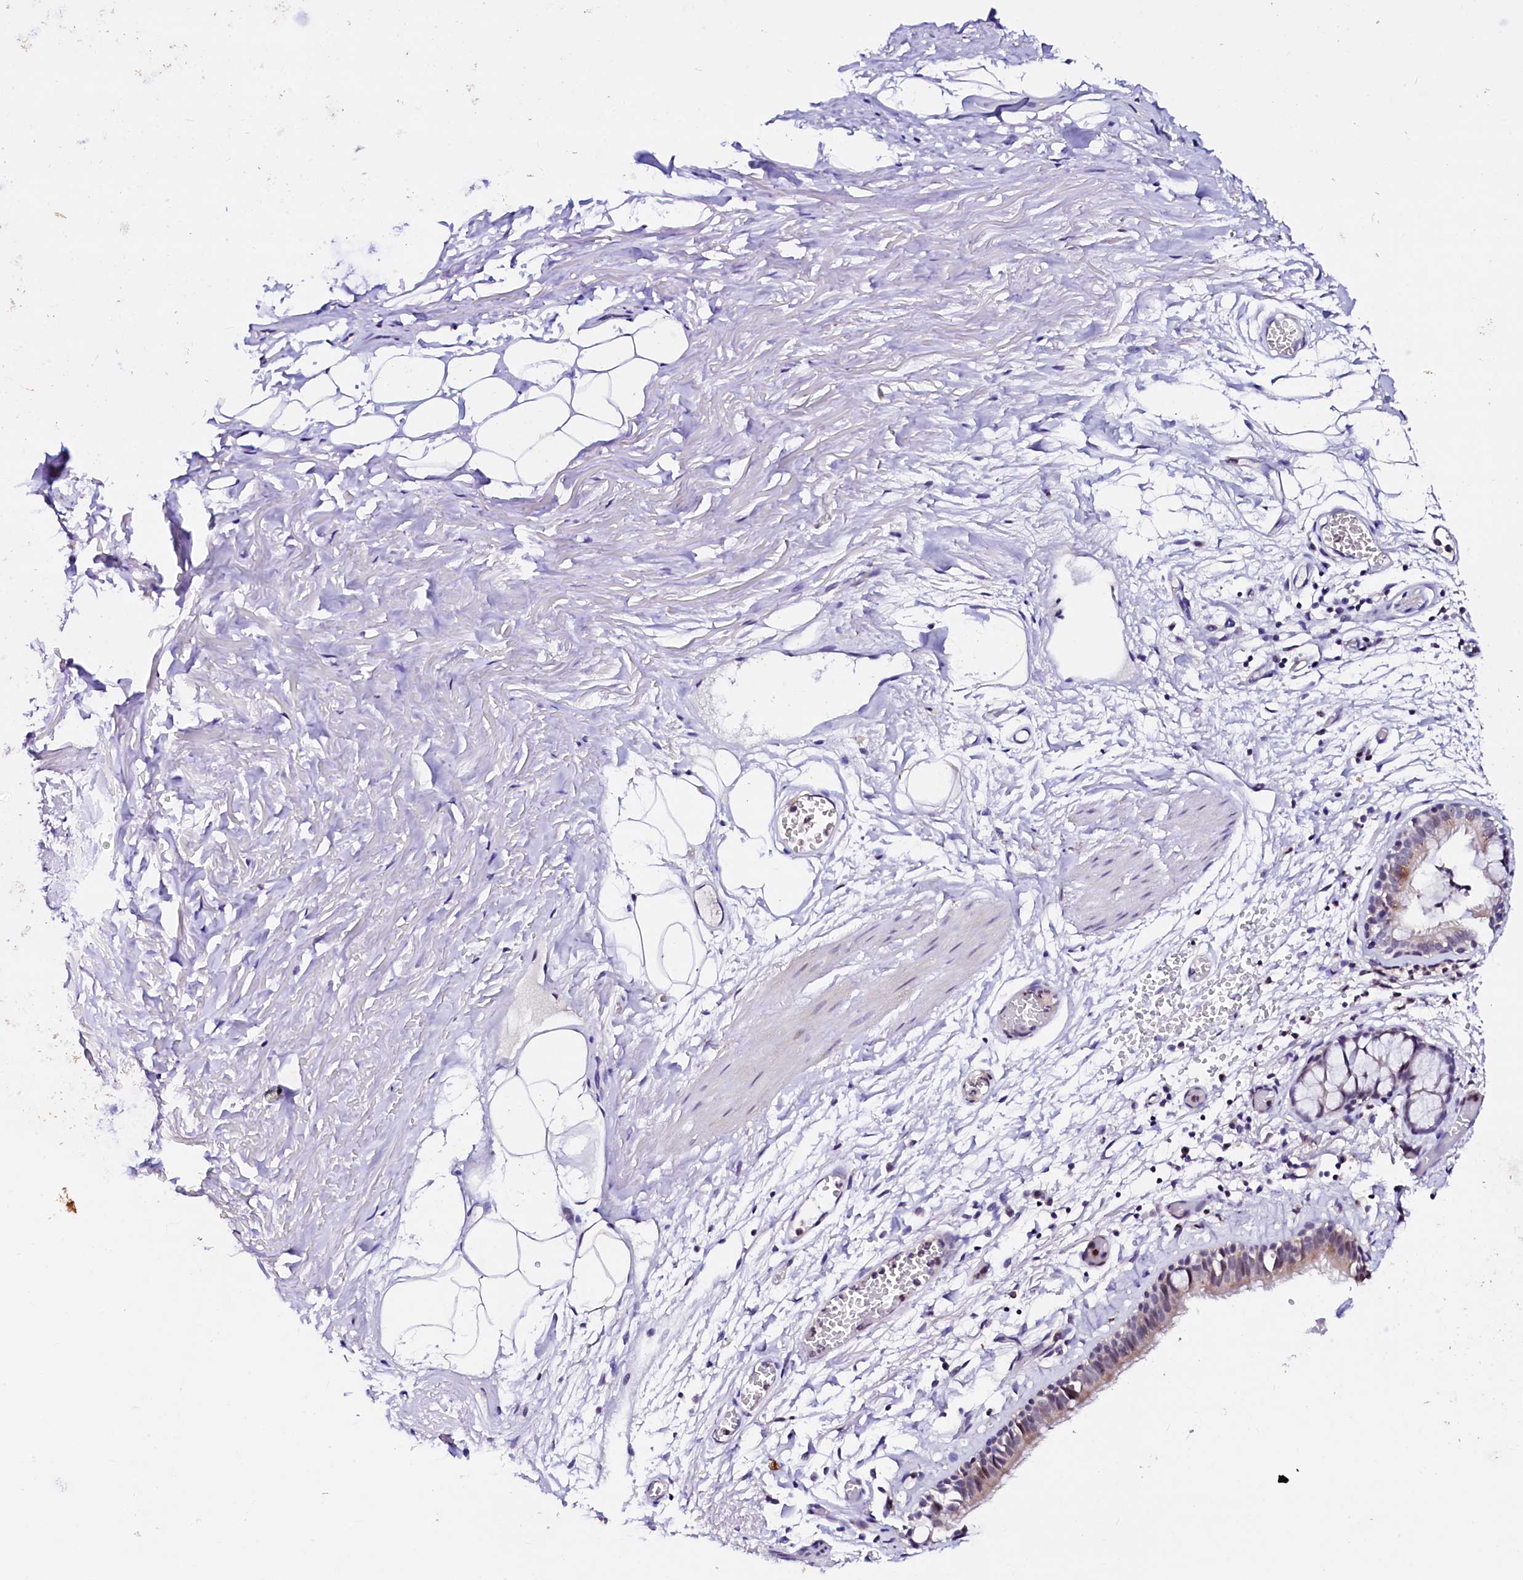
{"staining": {"intensity": "weak", "quantity": "<25%", "location": "cytoplasmic/membranous"}, "tissue": "bronchus", "cell_type": "Respiratory epithelial cells", "image_type": "normal", "snomed": [{"axis": "morphology", "description": "Normal tissue, NOS"}, {"axis": "topography", "description": "Bronchus"}, {"axis": "topography", "description": "Lung"}], "caption": "High magnification brightfield microscopy of unremarkable bronchus stained with DAB (brown) and counterstained with hematoxylin (blue): respiratory epithelial cells show no significant expression. (DAB (3,3'-diaminobenzidine) immunohistochemistry visualized using brightfield microscopy, high magnification).", "gene": "NALF1", "patient": {"sex": "male", "age": 56}}